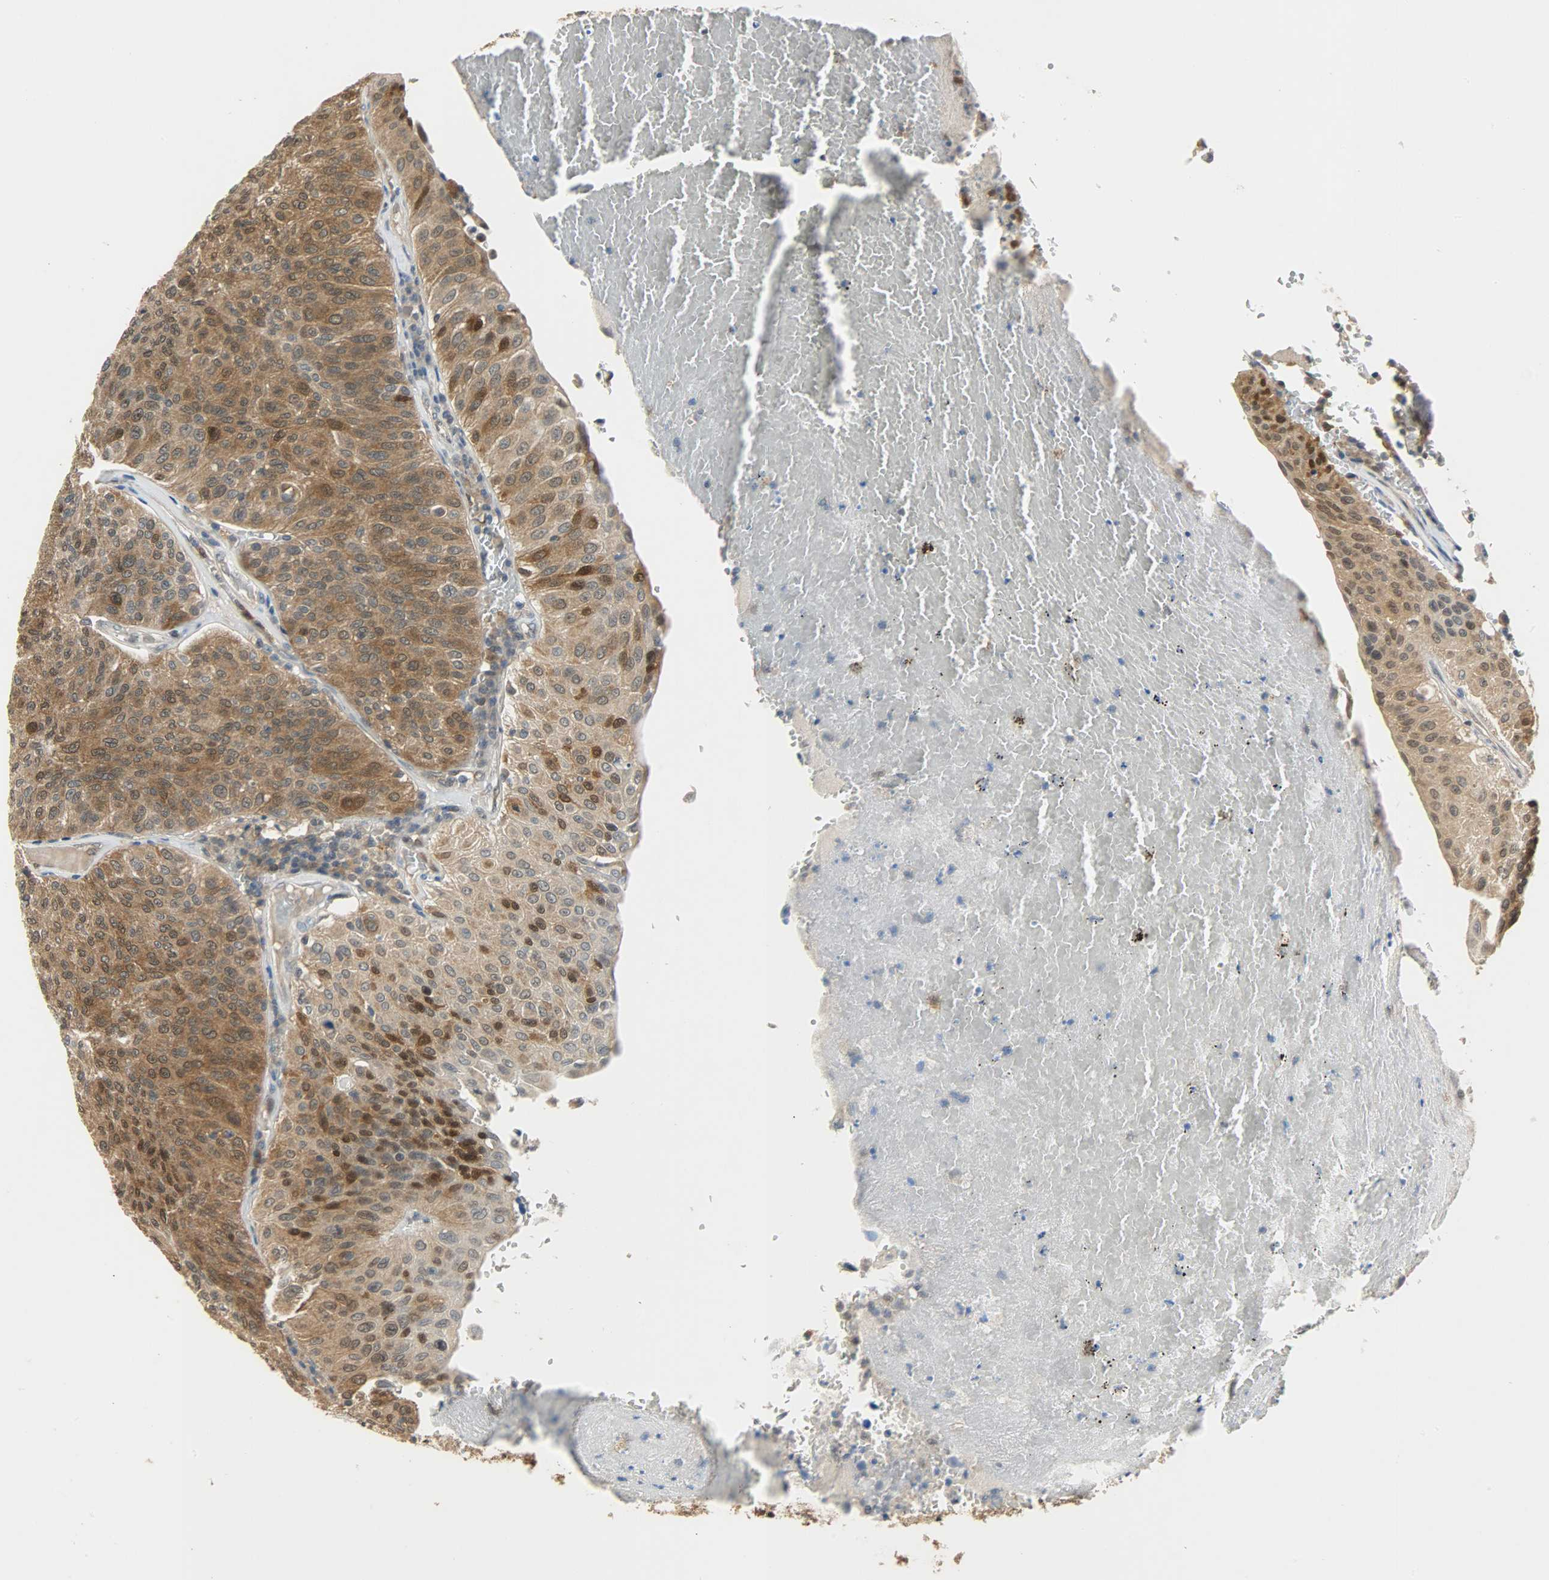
{"staining": {"intensity": "strong", "quantity": ">75%", "location": "cytoplasmic/membranous,nuclear"}, "tissue": "urothelial cancer", "cell_type": "Tumor cells", "image_type": "cancer", "snomed": [{"axis": "morphology", "description": "Urothelial carcinoma, High grade"}, {"axis": "topography", "description": "Urinary bladder"}], "caption": "Immunohistochemistry (IHC) photomicrograph of neoplastic tissue: human urothelial carcinoma (high-grade) stained using IHC exhibits high levels of strong protein expression localized specifically in the cytoplasmic/membranous and nuclear of tumor cells, appearing as a cytoplasmic/membranous and nuclear brown color.", "gene": "EIF4EBP1", "patient": {"sex": "male", "age": 66}}